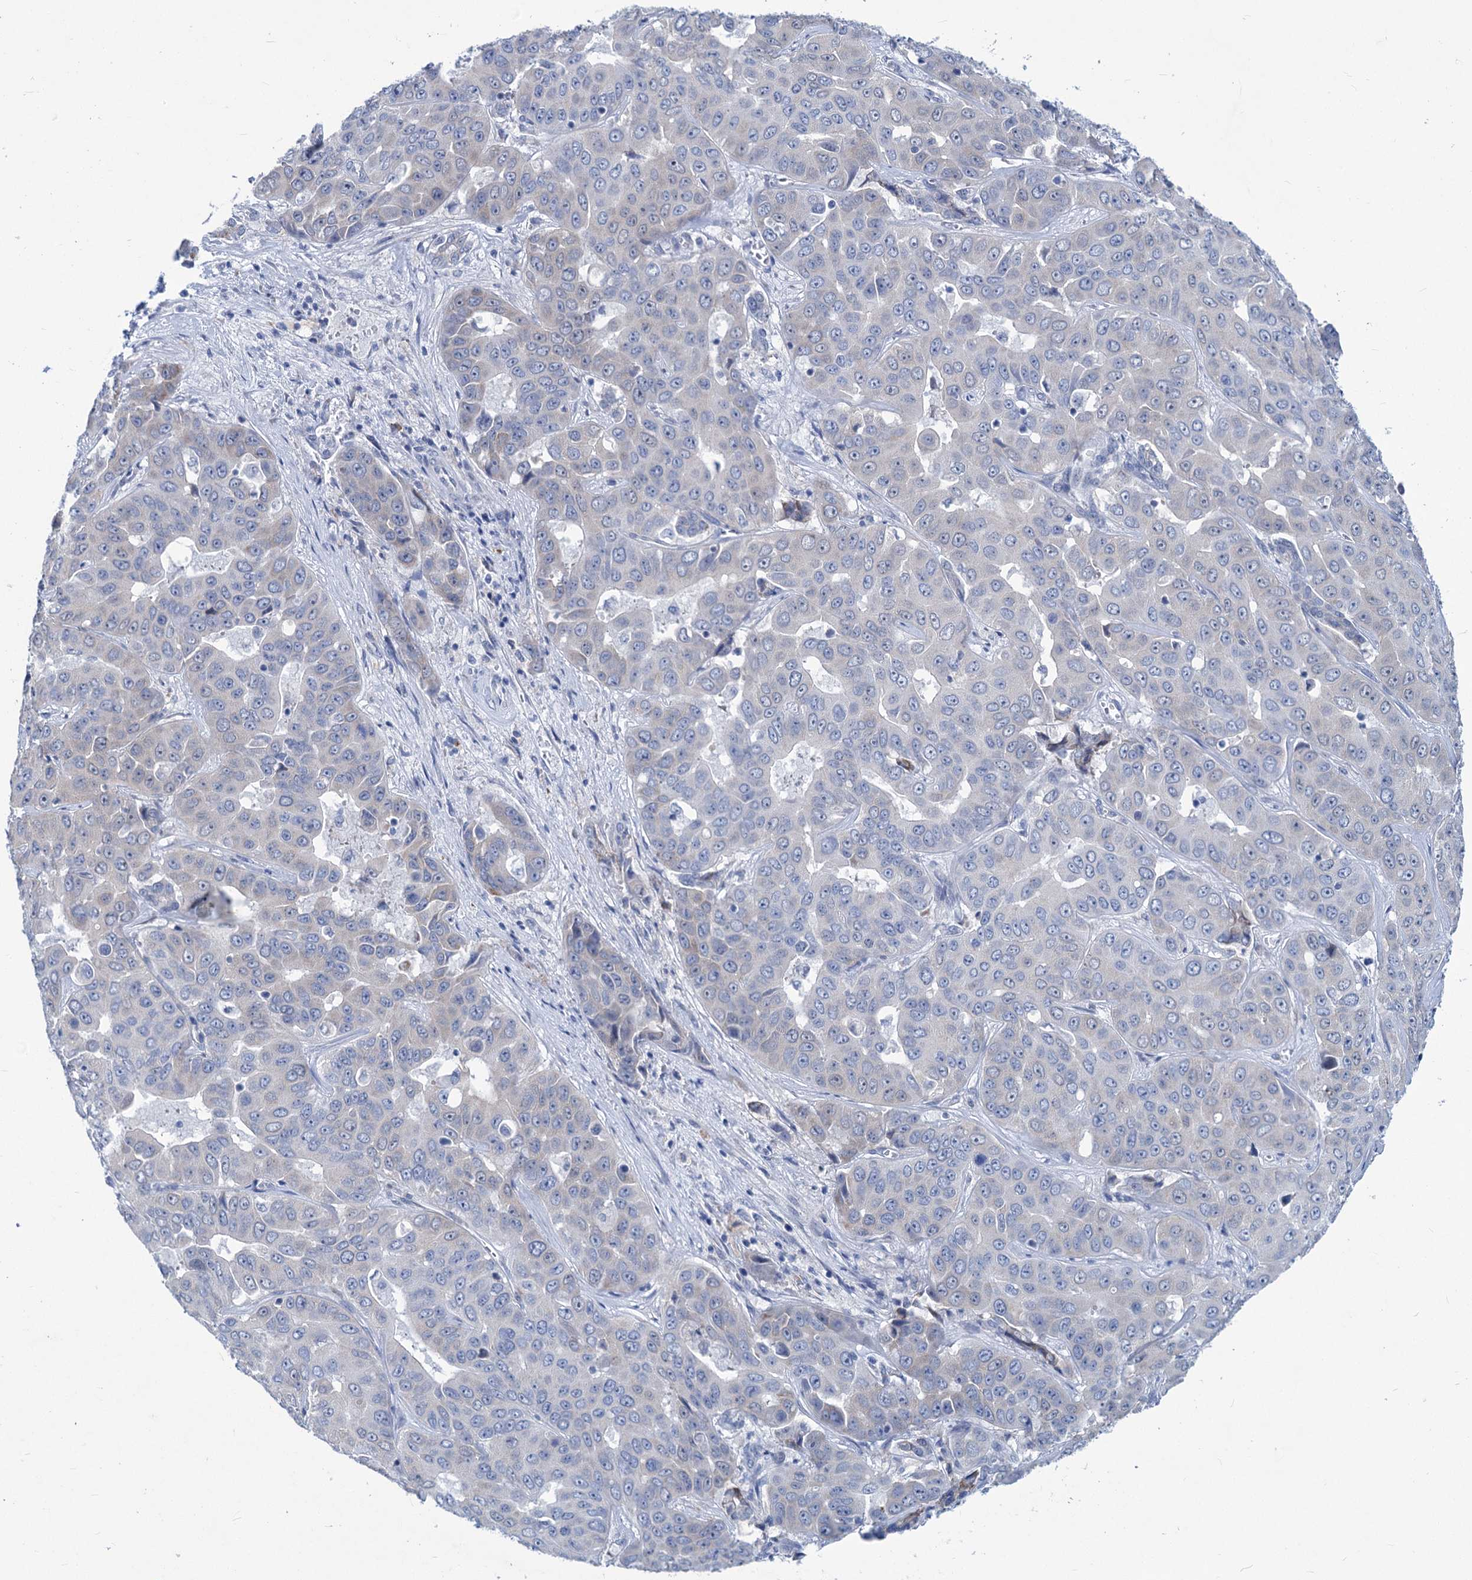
{"staining": {"intensity": "negative", "quantity": "none", "location": "none"}, "tissue": "liver cancer", "cell_type": "Tumor cells", "image_type": "cancer", "snomed": [{"axis": "morphology", "description": "Cholangiocarcinoma"}, {"axis": "topography", "description": "Liver"}], "caption": "A high-resolution photomicrograph shows IHC staining of liver cancer (cholangiocarcinoma), which reveals no significant staining in tumor cells. (Stains: DAB immunohistochemistry (IHC) with hematoxylin counter stain, Microscopy: brightfield microscopy at high magnification).", "gene": "NEU3", "patient": {"sex": "female", "age": 52}}